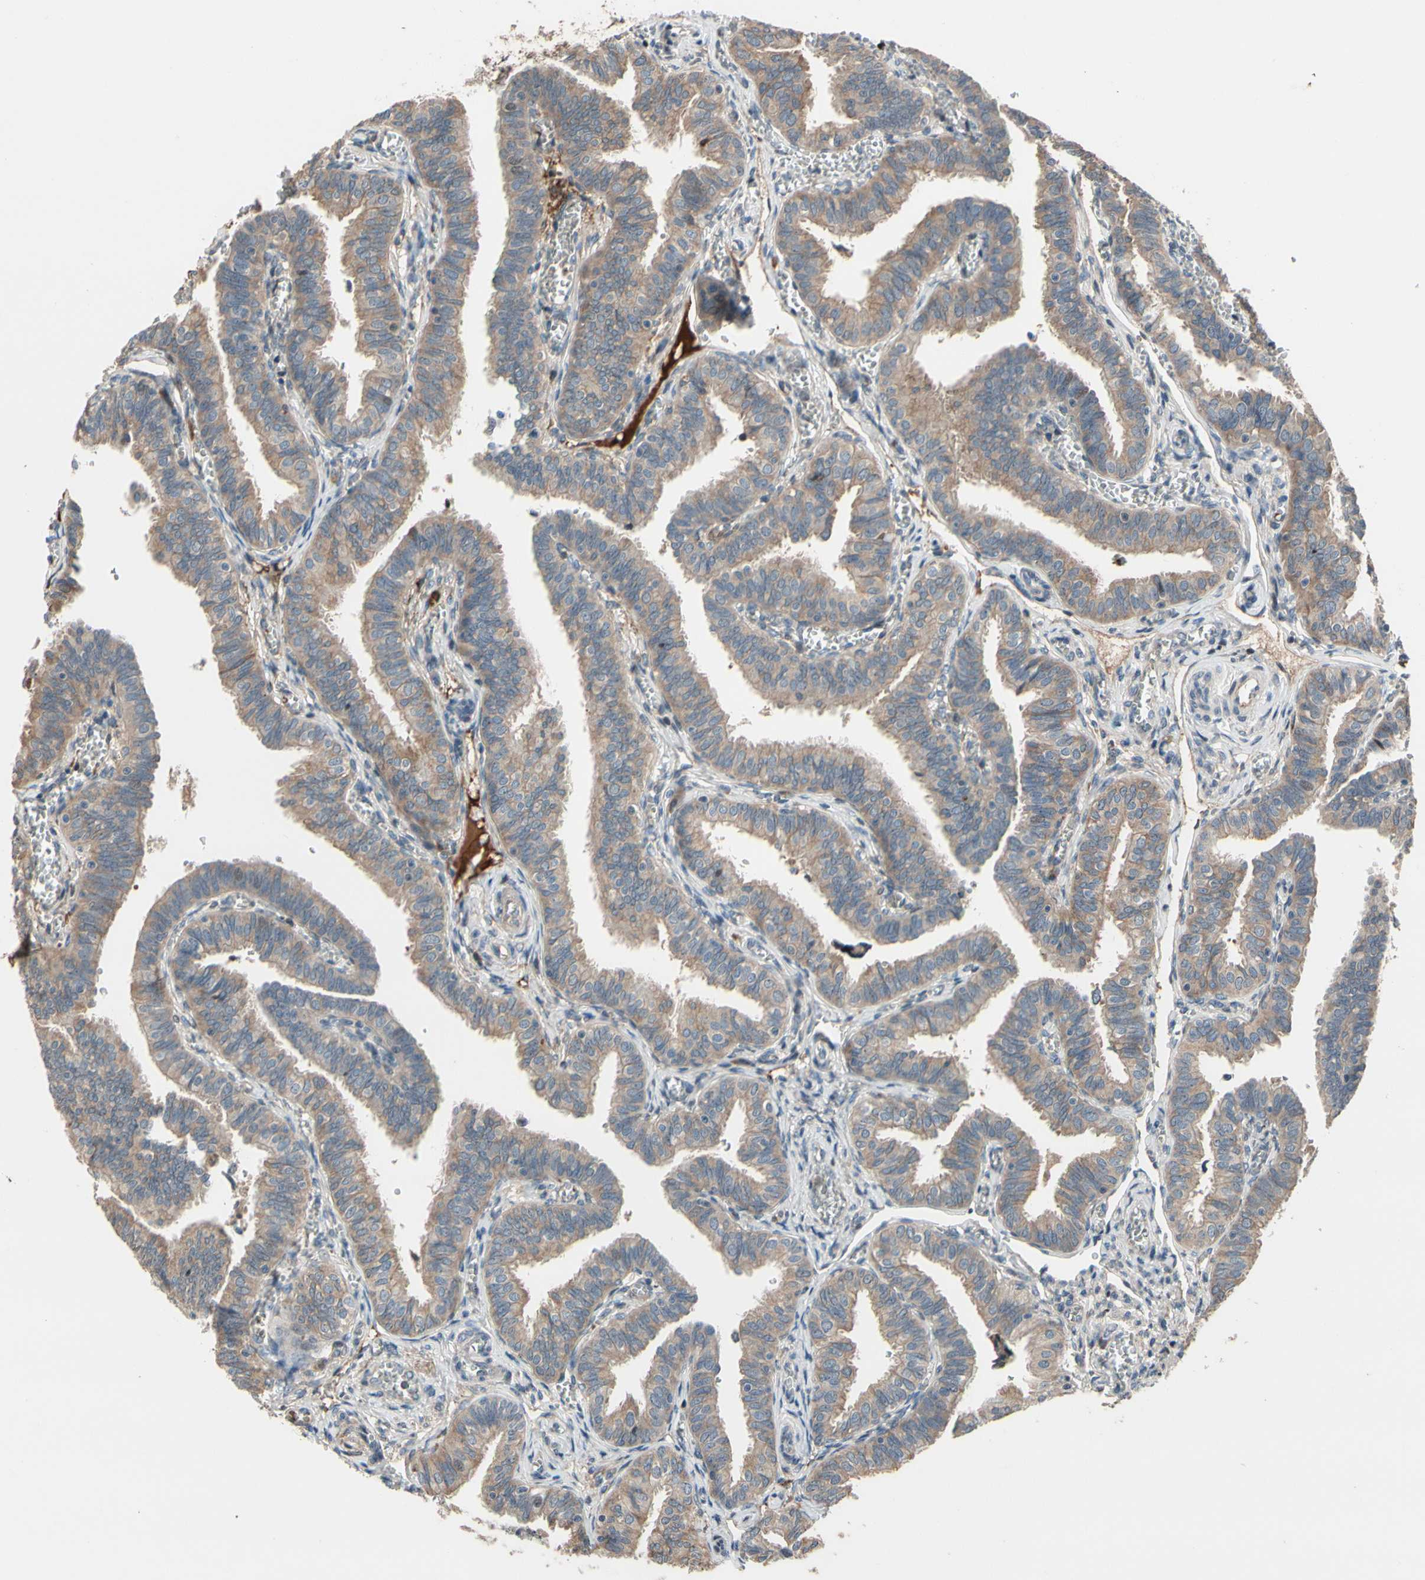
{"staining": {"intensity": "moderate", "quantity": ">75%", "location": "cytoplasmic/membranous"}, "tissue": "fallopian tube", "cell_type": "Glandular cells", "image_type": "normal", "snomed": [{"axis": "morphology", "description": "Normal tissue, NOS"}, {"axis": "topography", "description": "Fallopian tube"}], "caption": "This is an image of immunohistochemistry staining of benign fallopian tube, which shows moderate positivity in the cytoplasmic/membranous of glandular cells.", "gene": "SNX29", "patient": {"sex": "female", "age": 46}}